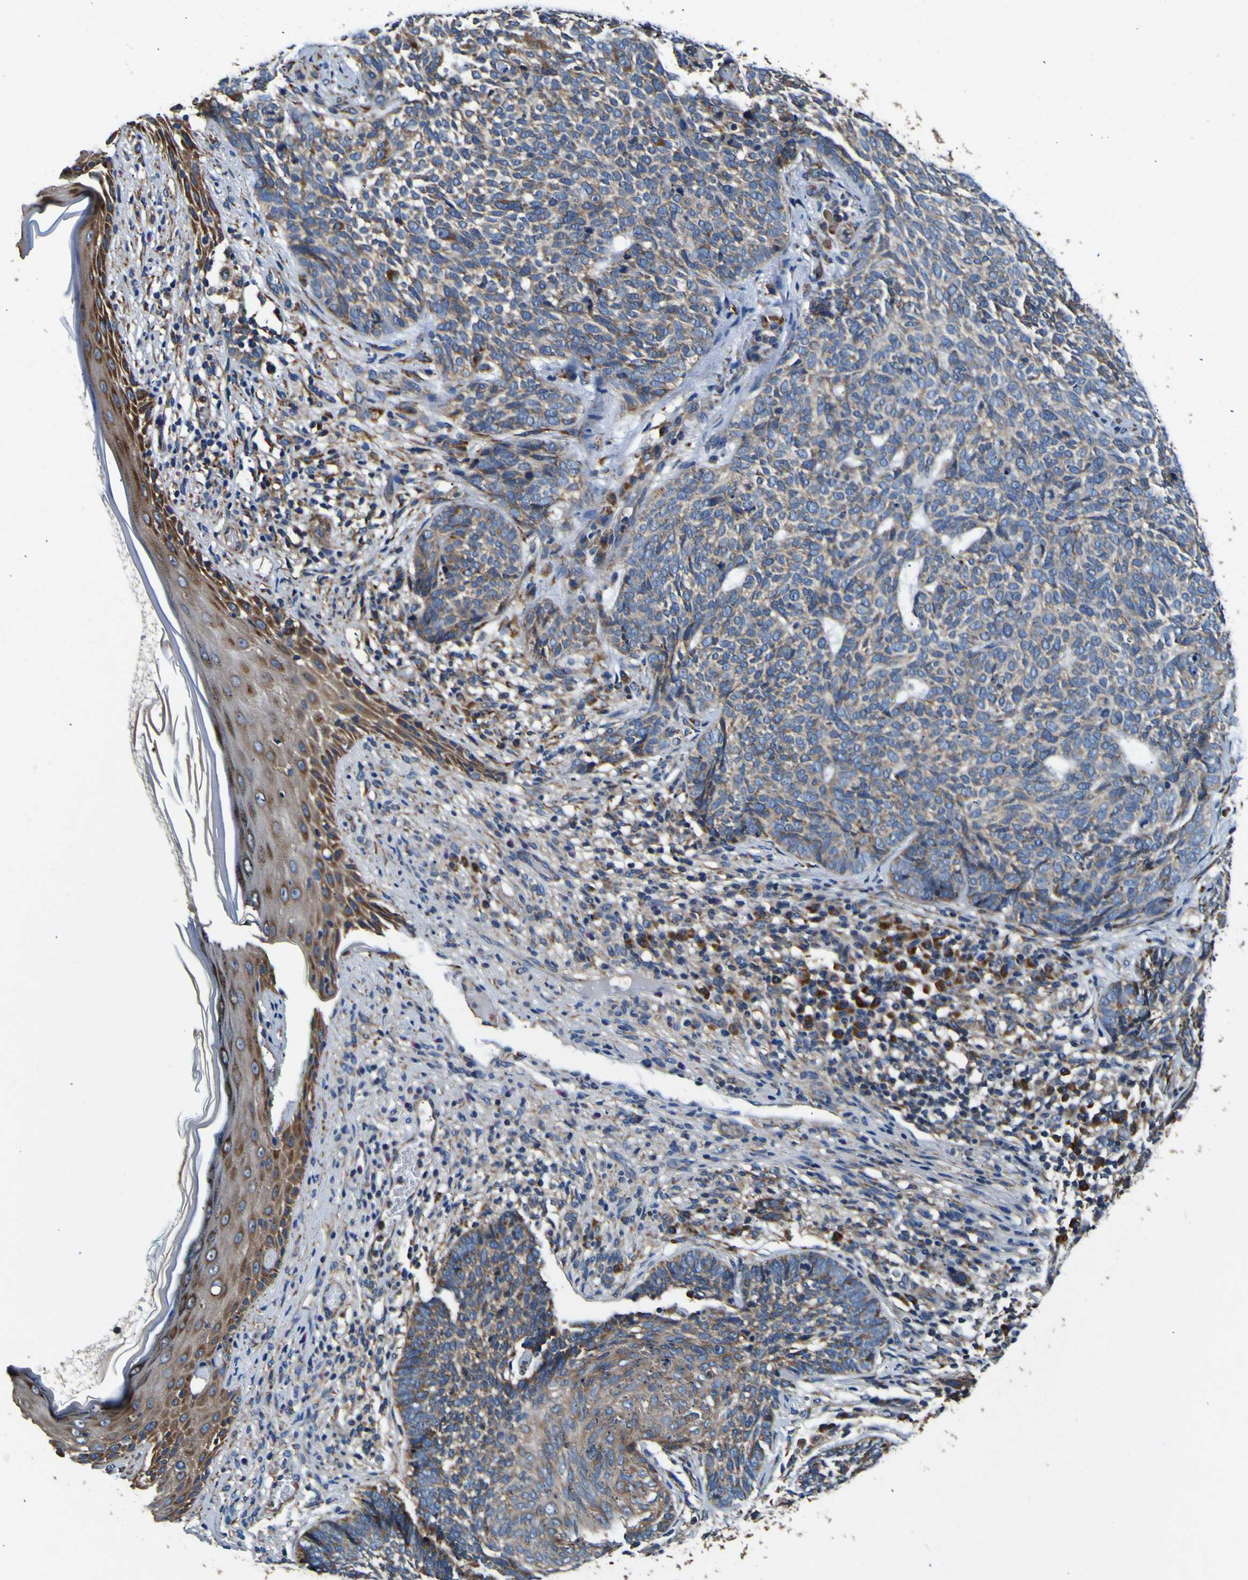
{"staining": {"intensity": "weak", "quantity": ">75%", "location": "cytoplasmic/membranous"}, "tissue": "skin cancer", "cell_type": "Tumor cells", "image_type": "cancer", "snomed": [{"axis": "morphology", "description": "Basal cell carcinoma"}, {"axis": "topography", "description": "Skin"}], "caption": "Skin basal cell carcinoma stained with a brown dye exhibits weak cytoplasmic/membranous positive expression in approximately >75% of tumor cells.", "gene": "INPP5A", "patient": {"sex": "female", "age": 84}}